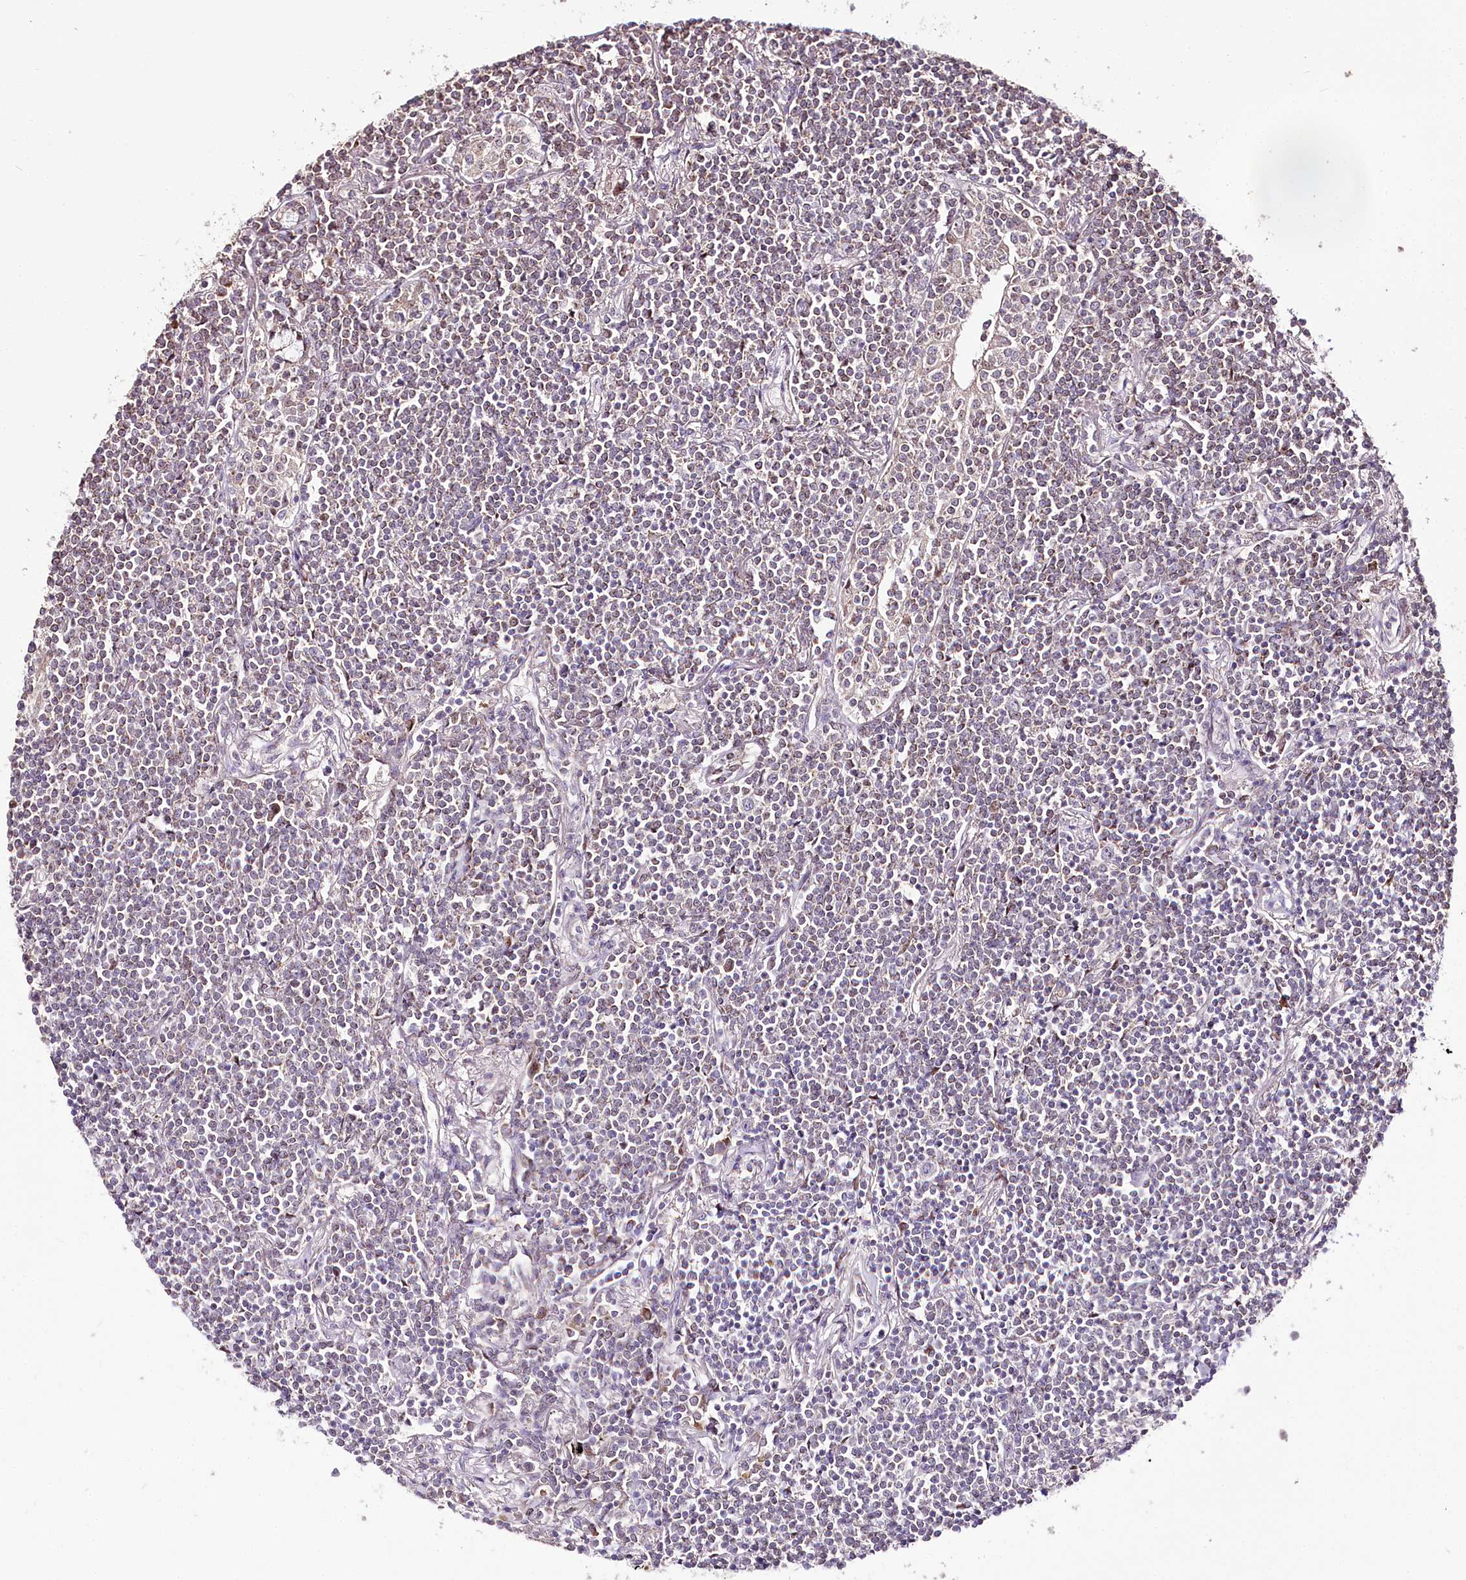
{"staining": {"intensity": "weak", "quantity": "25%-75%", "location": "cytoplasmic/membranous"}, "tissue": "lymphoma", "cell_type": "Tumor cells", "image_type": "cancer", "snomed": [{"axis": "morphology", "description": "Malignant lymphoma, non-Hodgkin's type, Low grade"}, {"axis": "topography", "description": "Lung"}], "caption": "The photomicrograph shows staining of malignant lymphoma, non-Hodgkin's type (low-grade), revealing weak cytoplasmic/membranous protein expression (brown color) within tumor cells. (Brightfield microscopy of DAB IHC at high magnification).", "gene": "ZNF226", "patient": {"sex": "female", "age": 71}}